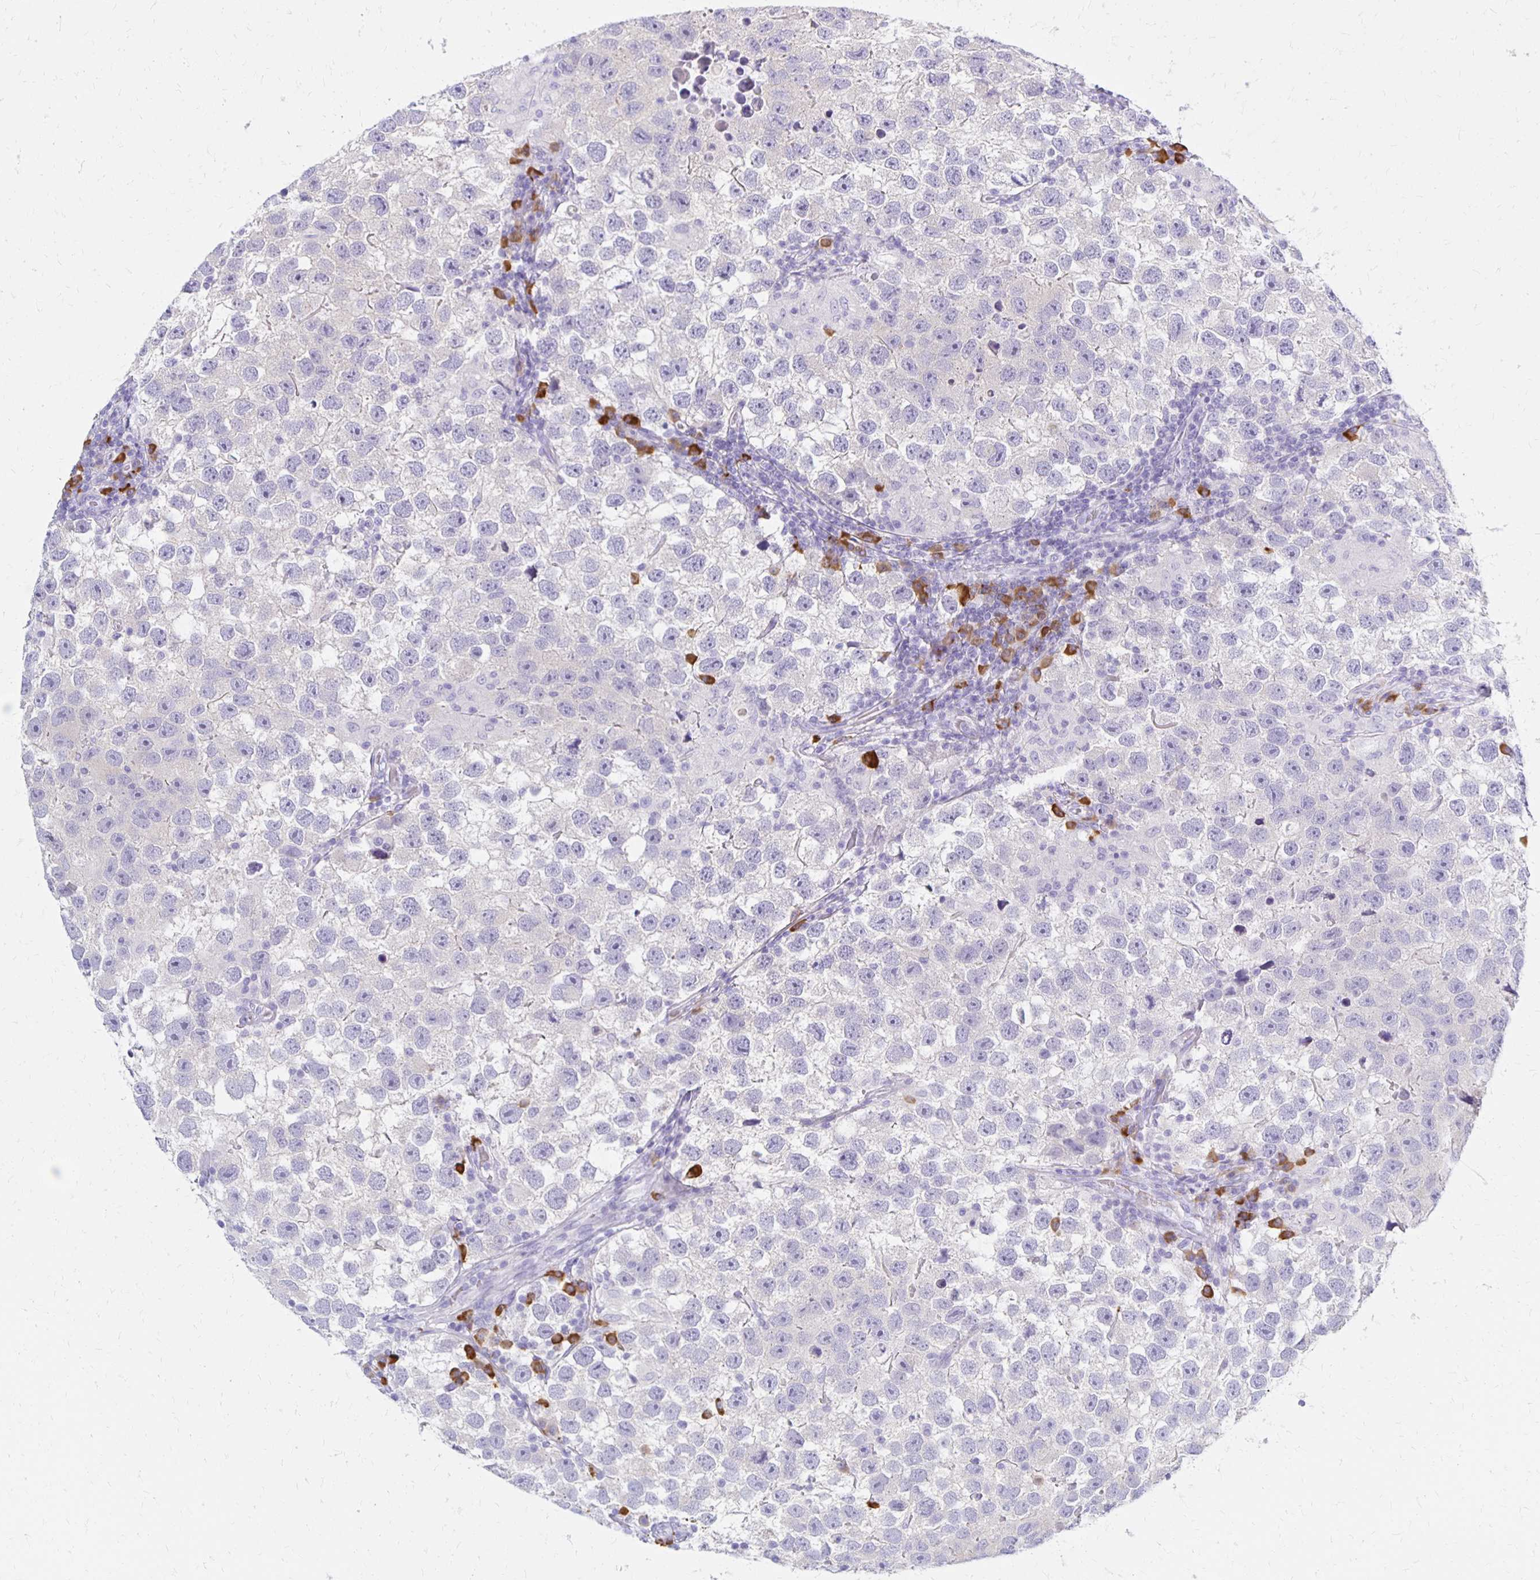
{"staining": {"intensity": "negative", "quantity": "none", "location": "none"}, "tissue": "testis cancer", "cell_type": "Tumor cells", "image_type": "cancer", "snomed": [{"axis": "morphology", "description": "Seminoma, NOS"}, {"axis": "topography", "description": "Testis"}], "caption": "Tumor cells are negative for protein expression in human testis cancer. (DAB IHC, high magnification).", "gene": "FNTB", "patient": {"sex": "male", "age": 26}}